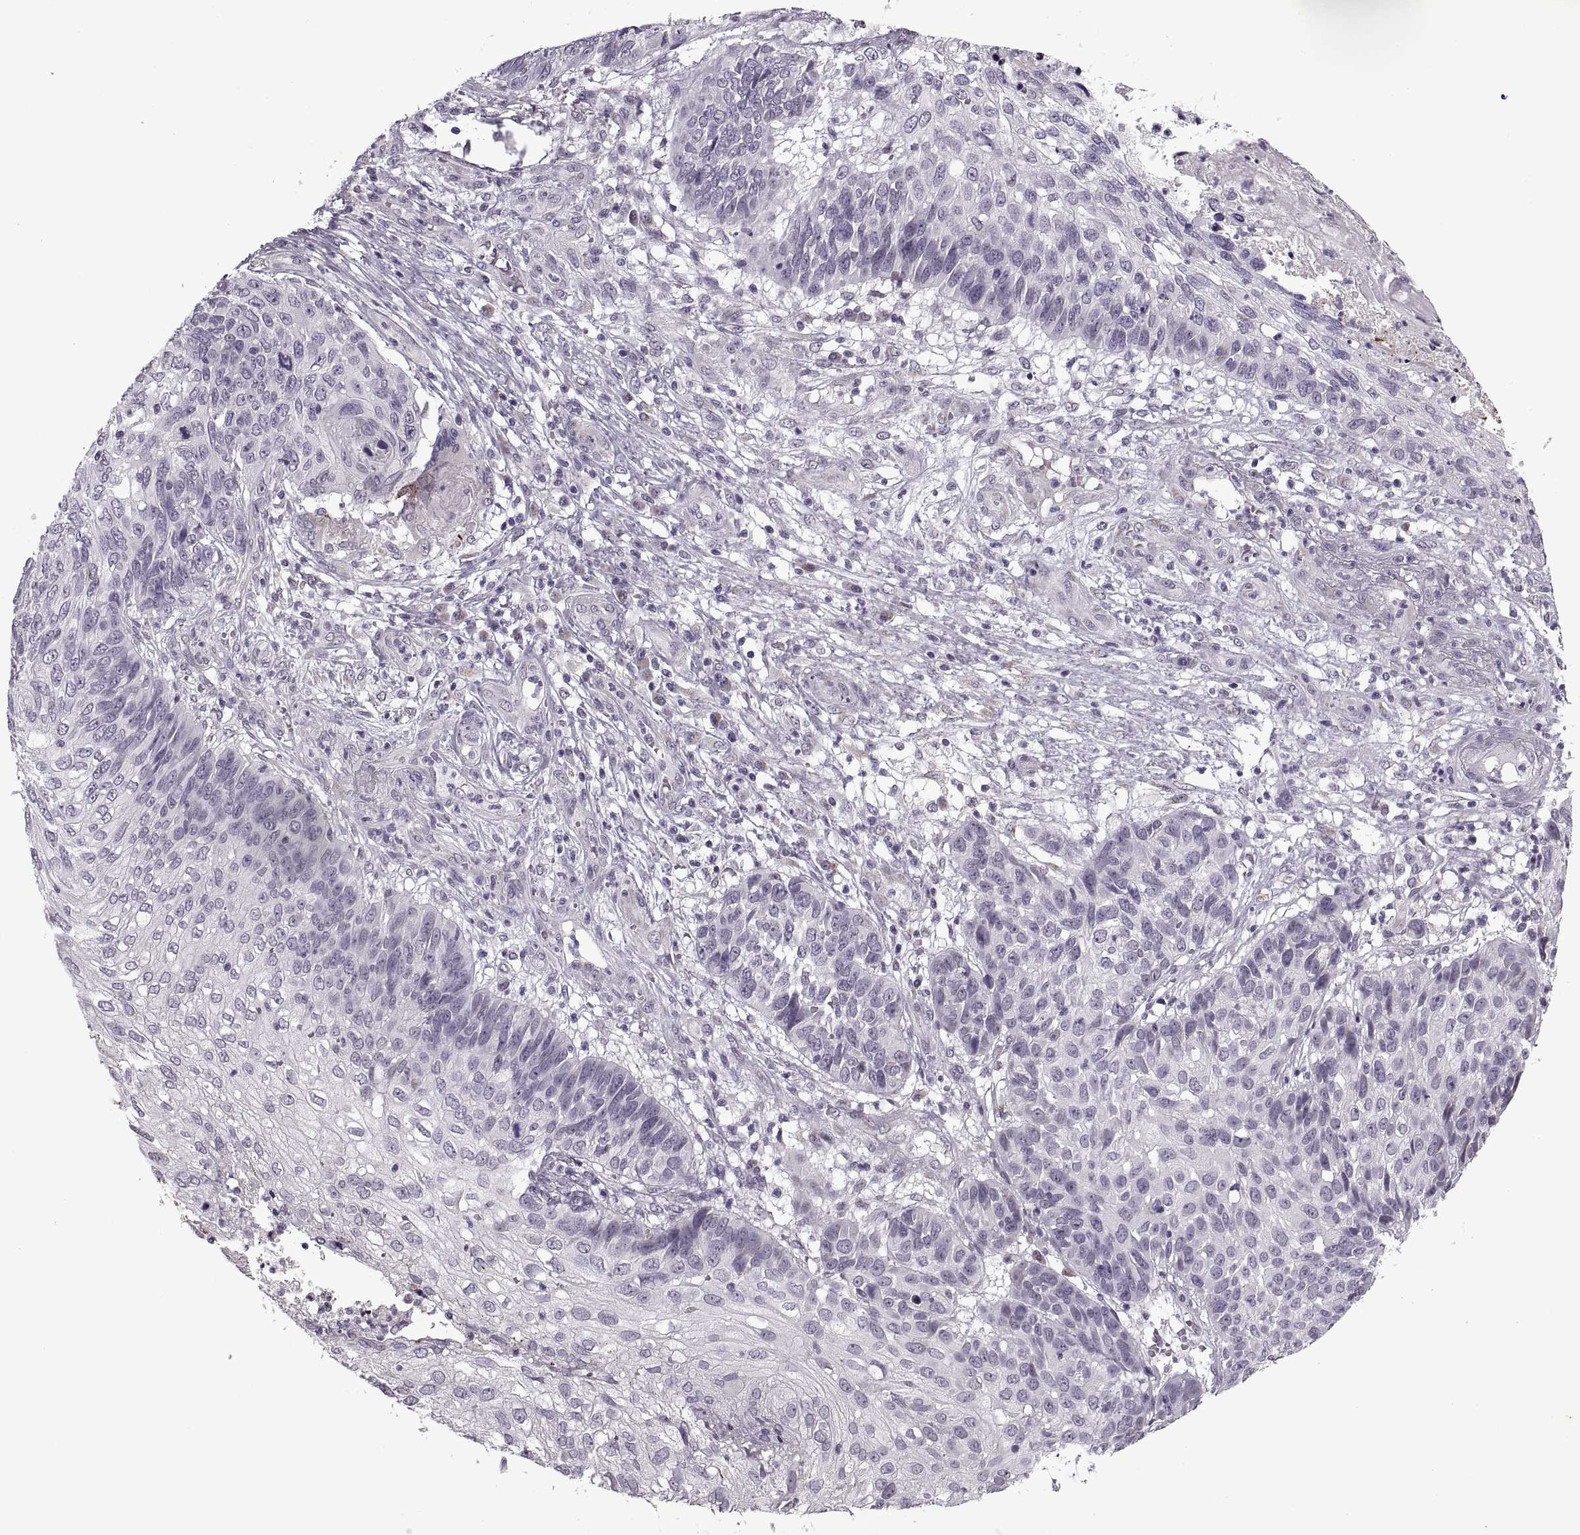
{"staining": {"intensity": "negative", "quantity": "none", "location": "none"}, "tissue": "skin cancer", "cell_type": "Tumor cells", "image_type": "cancer", "snomed": [{"axis": "morphology", "description": "Squamous cell carcinoma, NOS"}, {"axis": "topography", "description": "Skin"}], "caption": "Immunohistochemistry of human skin cancer reveals no staining in tumor cells.", "gene": "PRSS37", "patient": {"sex": "male", "age": 92}}